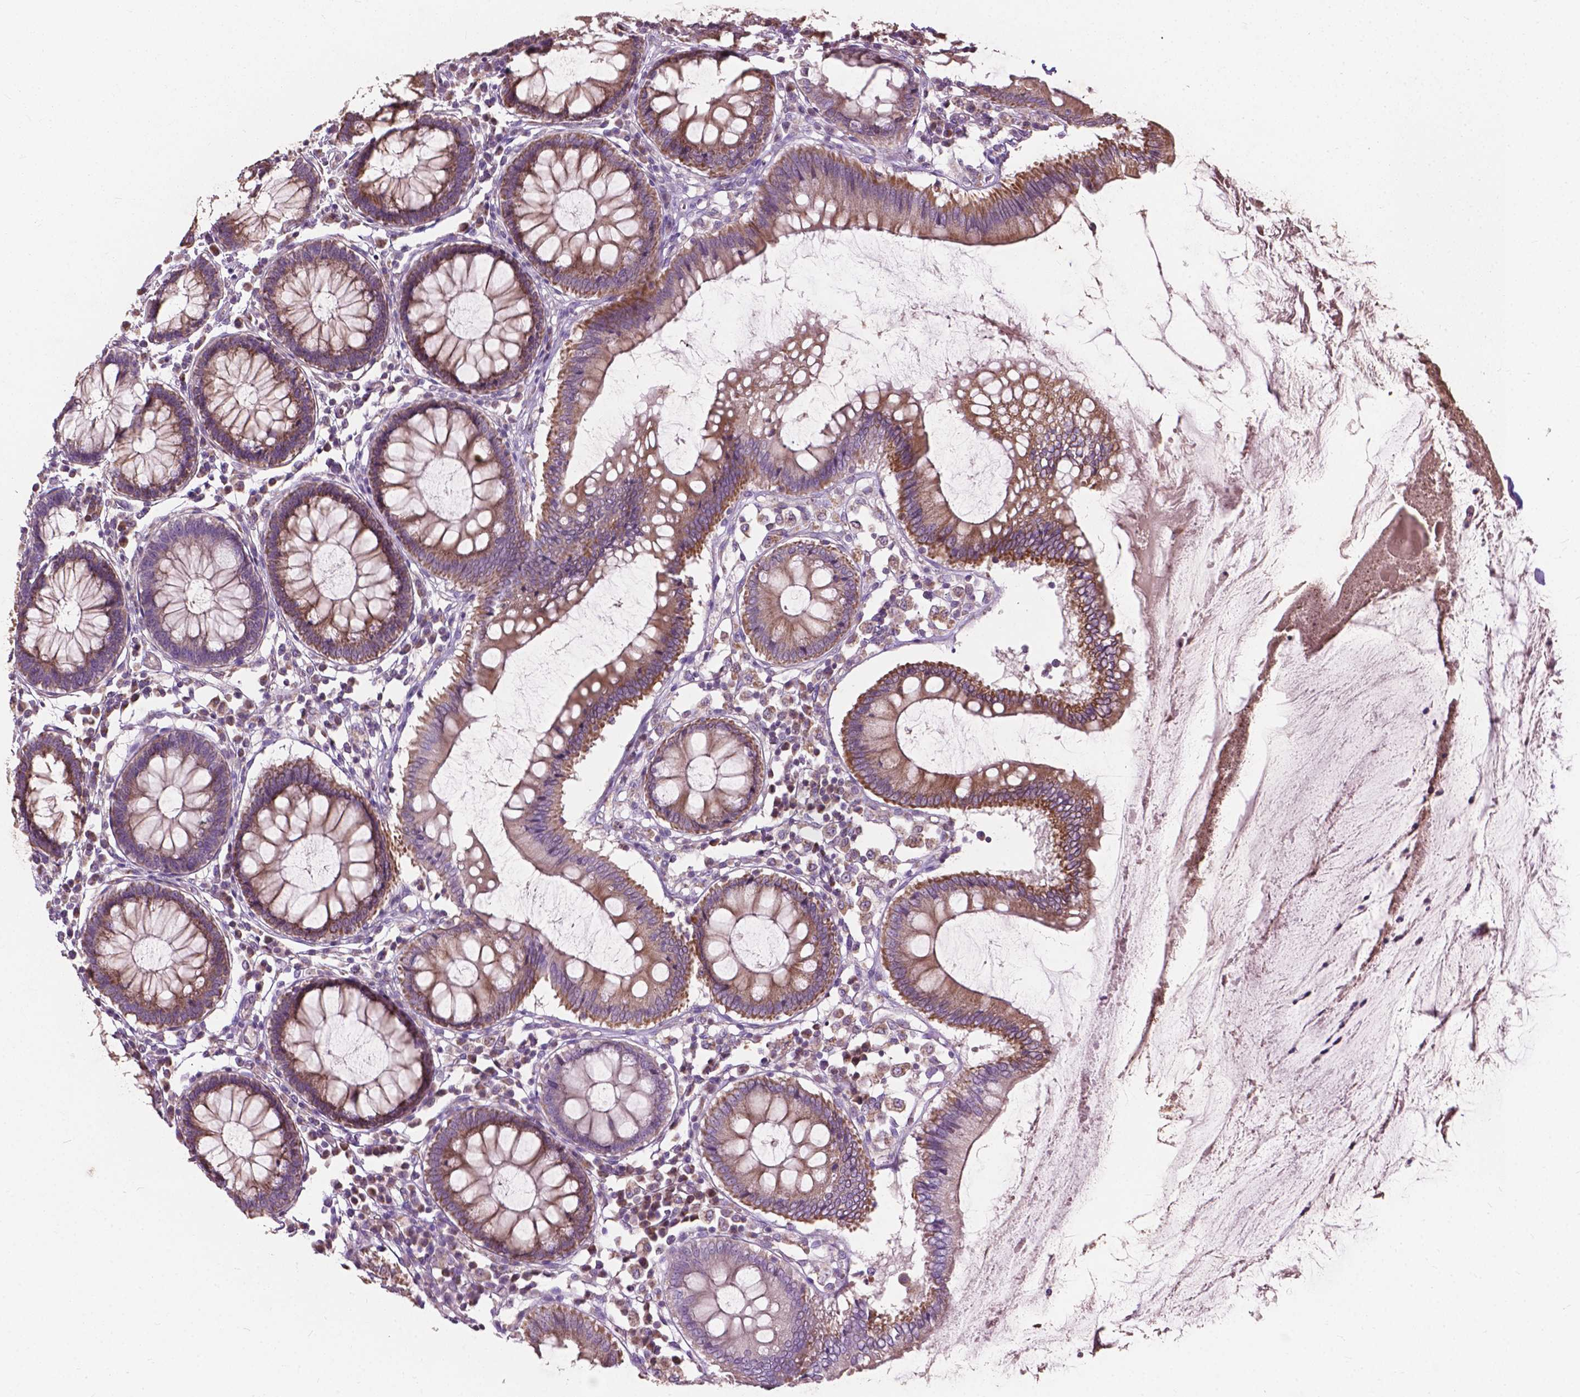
{"staining": {"intensity": "weak", "quantity": ">75%", "location": "cytoplasmic/membranous"}, "tissue": "colon", "cell_type": "Endothelial cells", "image_type": "normal", "snomed": [{"axis": "morphology", "description": "Normal tissue, NOS"}, {"axis": "morphology", "description": "Adenocarcinoma, NOS"}, {"axis": "topography", "description": "Colon"}], "caption": "Benign colon displays weak cytoplasmic/membranous positivity in about >75% of endothelial cells, visualized by immunohistochemistry.", "gene": "NDUFA10", "patient": {"sex": "male", "age": 83}}